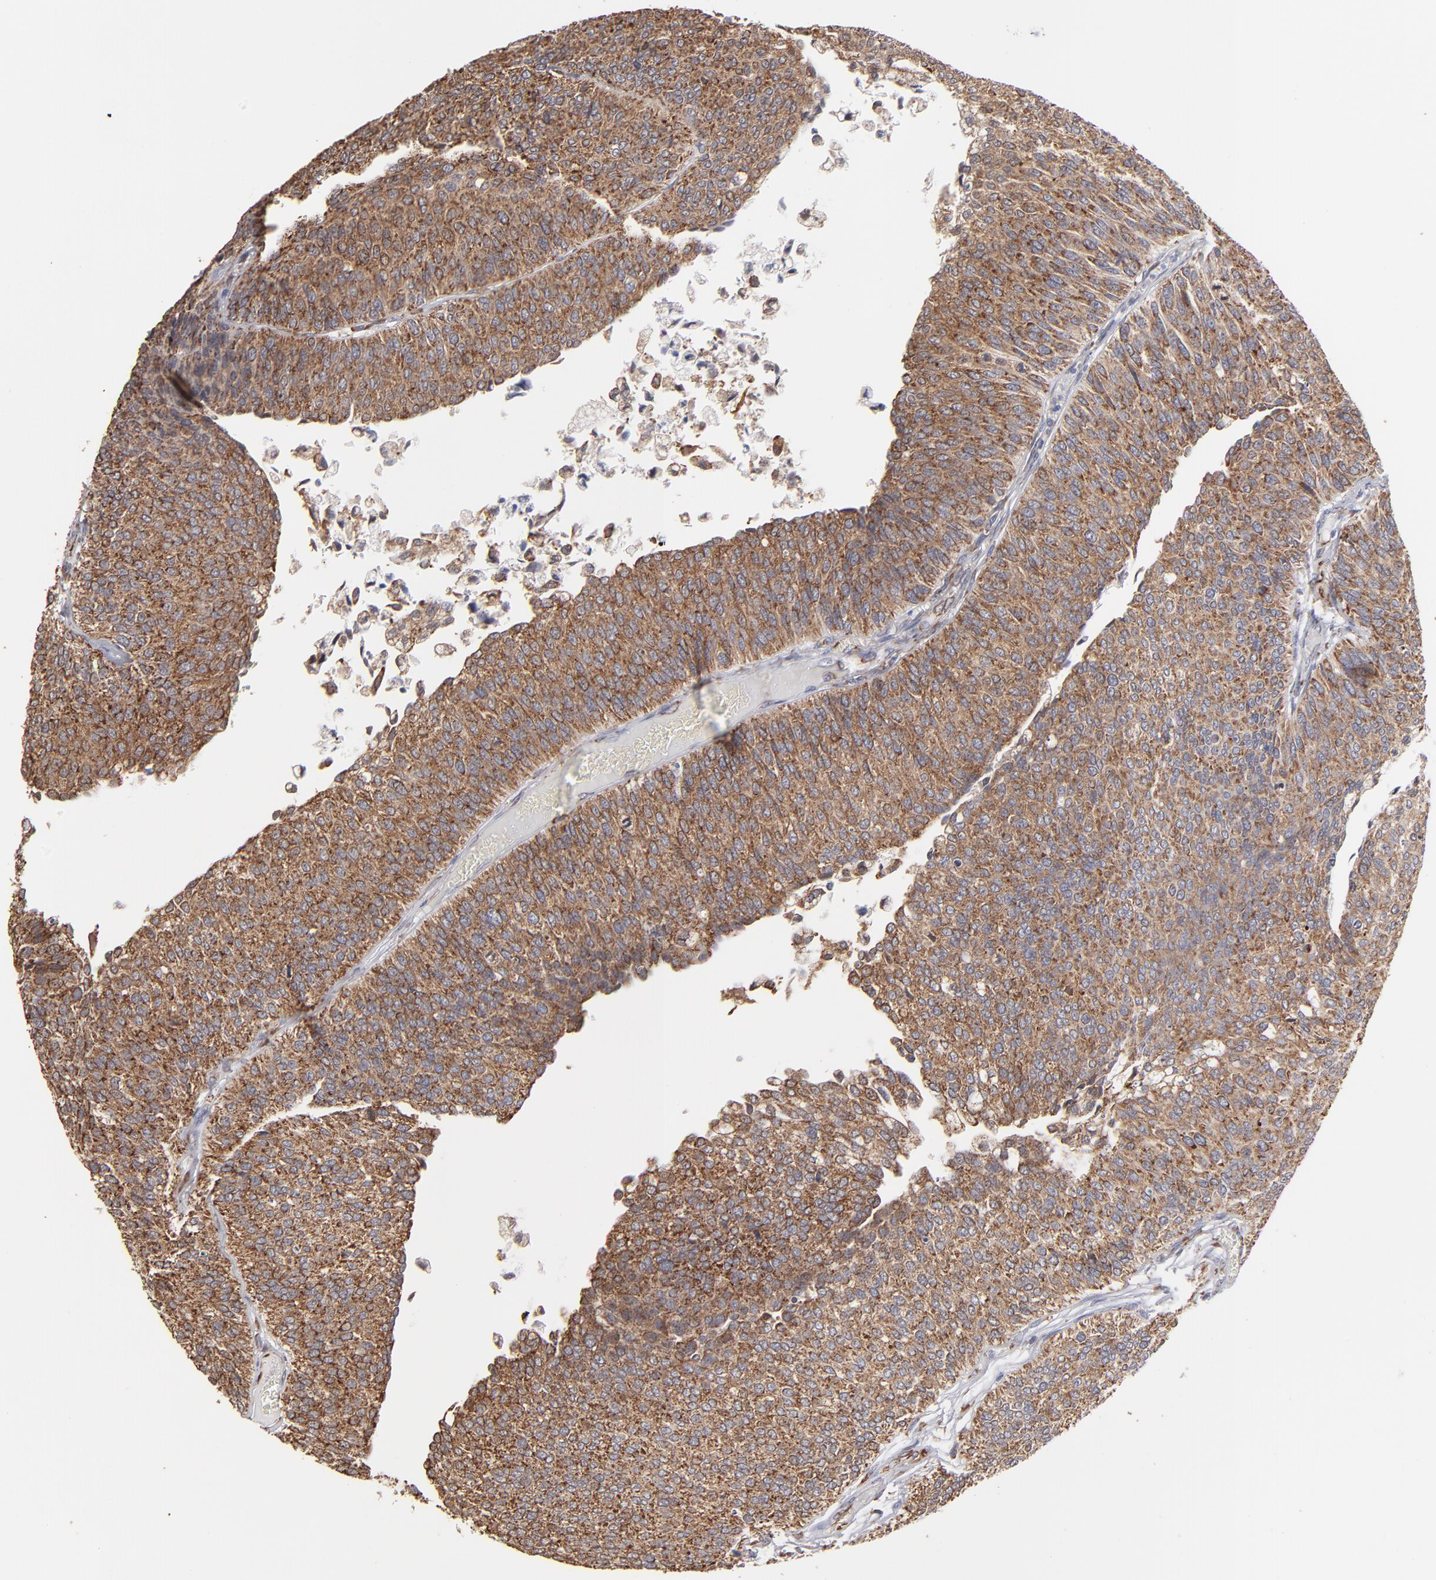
{"staining": {"intensity": "strong", "quantity": ">75%", "location": "cytoplasmic/membranous"}, "tissue": "urothelial cancer", "cell_type": "Tumor cells", "image_type": "cancer", "snomed": [{"axis": "morphology", "description": "Urothelial carcinoma, Low grade"}, {"axis": "topography", "description": "Urinary bladder"}], "caption": "A brown stain highlights strong cytoplasmic/membranous staining of a protein in human urothelial carcinoma (low-grade) tumor cells.", "gene": "KTN1", "patient": {"sex": "male", "age": 84}}